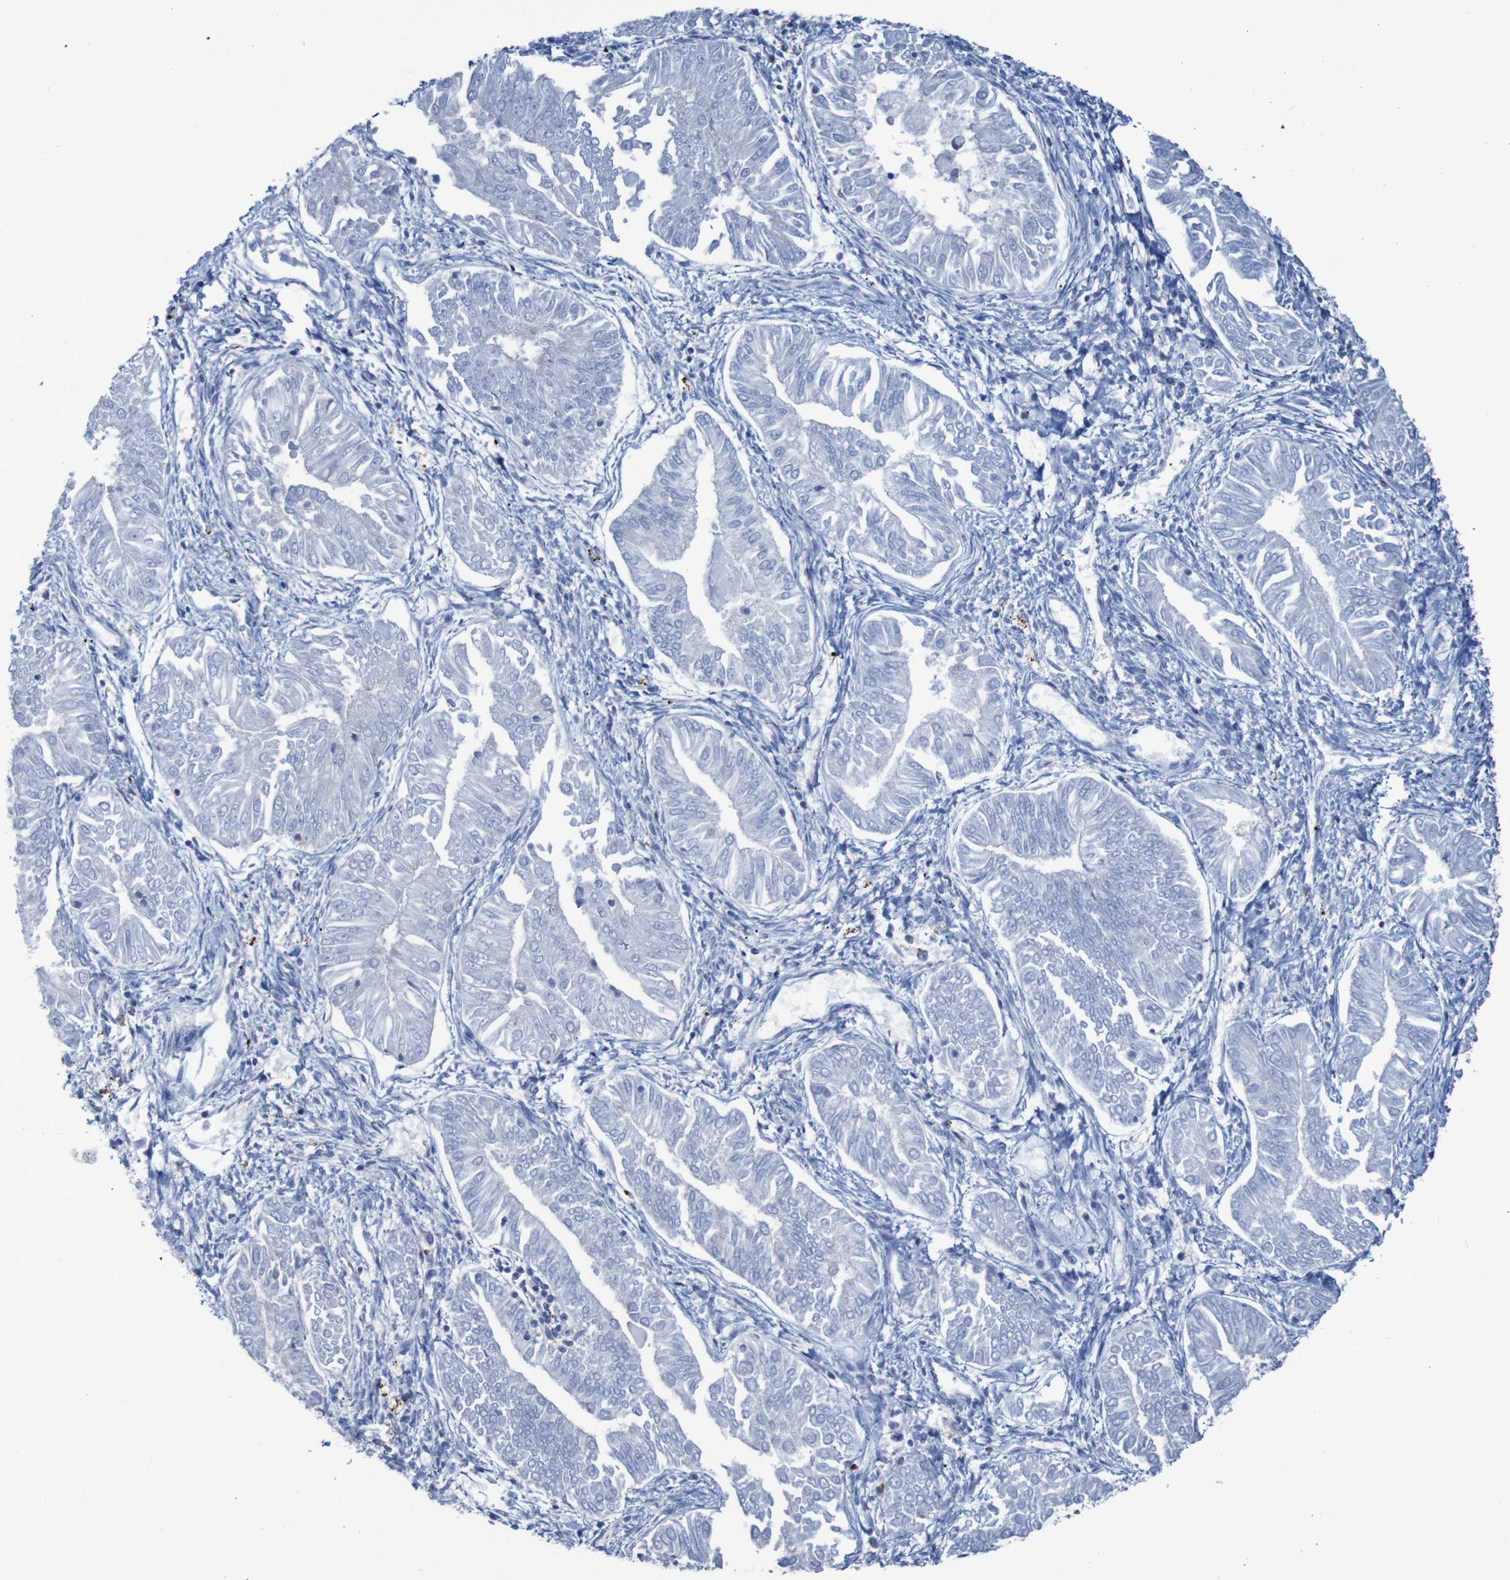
{"staining": {"intensity": "negative", "quantity": "none", "location": "none"}, "tissue": "endometrial cancer", "cell_type": "Tumor cells", "image_type": "cancer", "snomed": [{"axis": "morphology", "description": "Adenocarcinoma, NOS"}, {"axis": "topography", "description": "Endometrium"}], "caption": "There is no significant positivity in tumor cells of endometrial cancer.", "gene": "RNF182", "patient": {"sex": "female", "age": 53}}